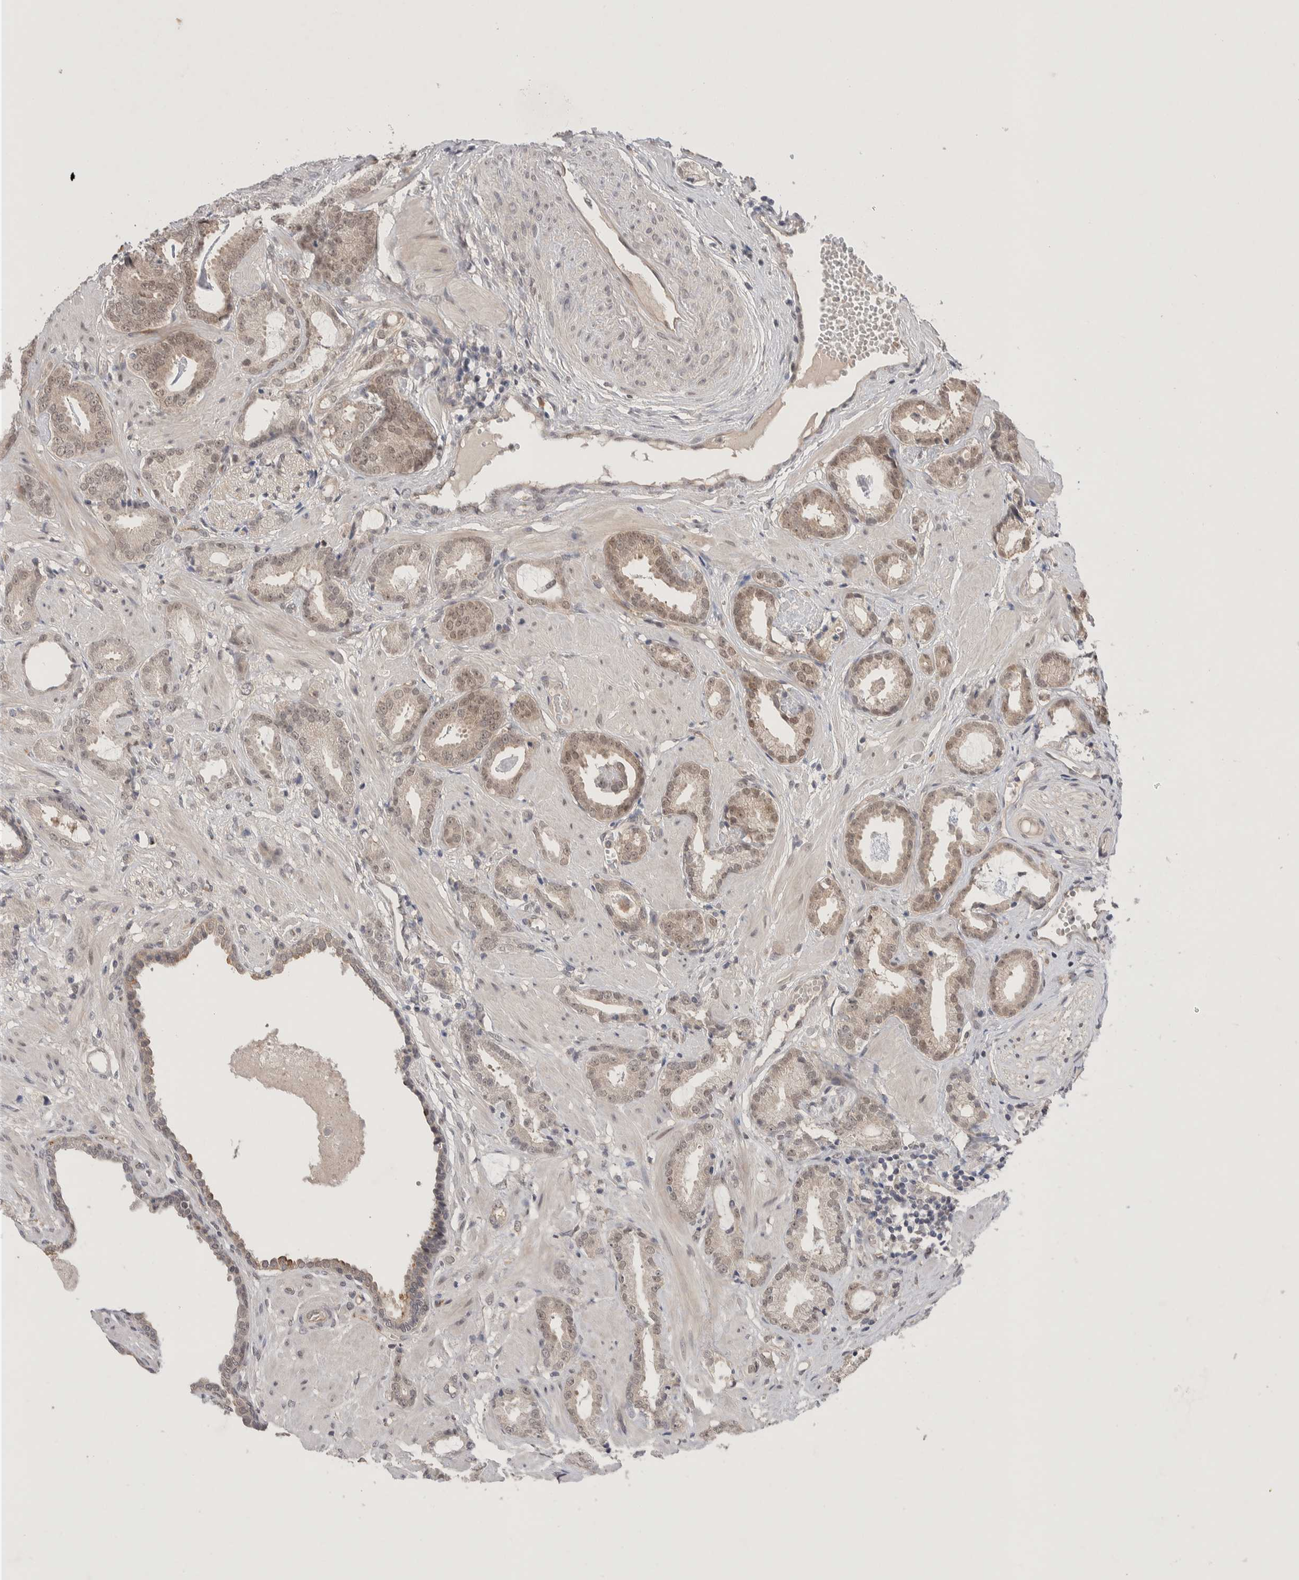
{"staining": {"intensity": "weak", "quantity": "25%-75%", "location": "cytoplasmic/membranous,nuclear"}, "tissue": "prostate cancer", "cell_type": "Tumor cells", "image_type": "cancer", "snomed": [{"axis": "morphology", "description": "Adenocarcinoma, Low grade"}, {"axis": "topography", "description": "Prostate"}], "caption": "Approximately 25%-75% of tumor cells in human prostate adenocarcinoma (low-grade) show weak cytoplasmic/membranous and nuclear protein staining as visualized by brown immunohistochemical staining.", "gene": "ZNF704", "patient": {"sex": "male", "age": 53}}